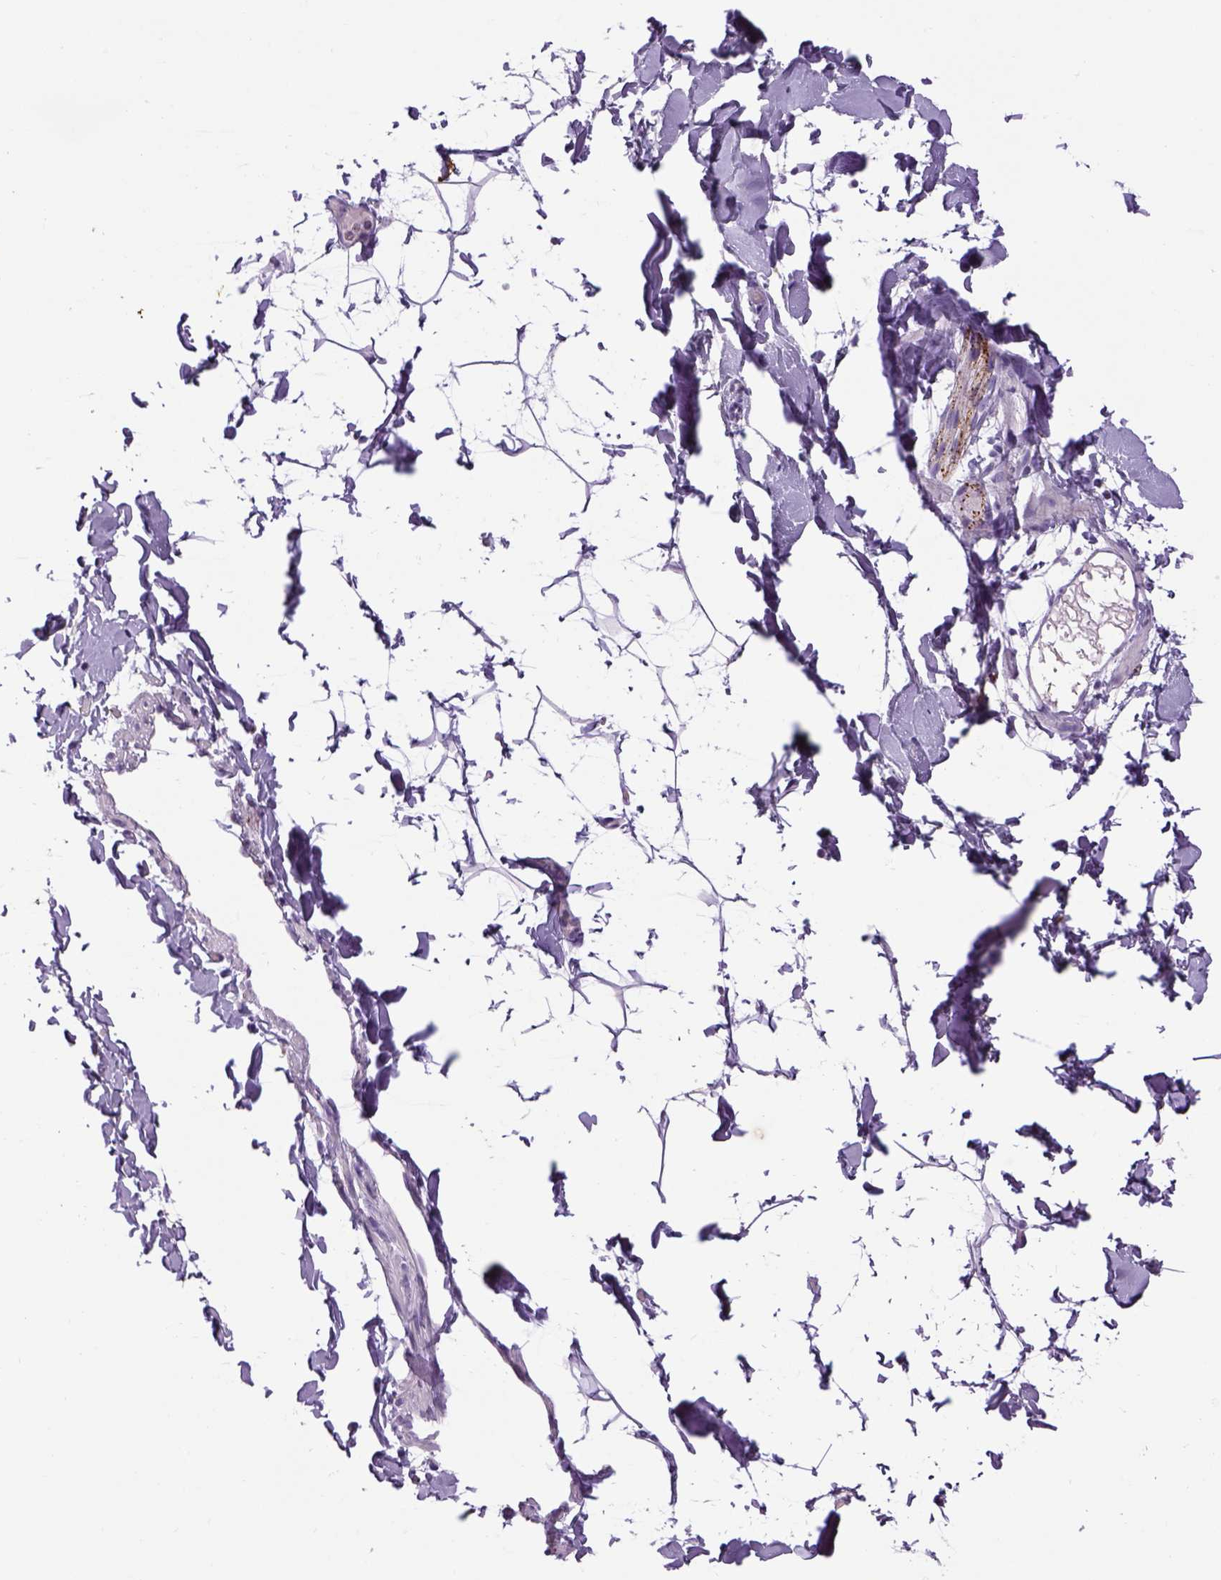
{"staining": {"intensity": "negative", "quantity": "none", "location": "none"}, "tissue": "adipose tissue", "cell_type": "Adipocytes", "image_type": "normal", "snomed": [{"axis": "morphology", "description": "Normal tissue, NOS"}, {"axis": "topography", "description": "Gallbladder"}, {"axis": "topography", "description": "Peripheral nerve tissue"}], "caption": "Adipocytes show no significant protein expression in benign adipose tissue.", "gene": "DBH", "patient": {"sex": "female", "age": 45}}